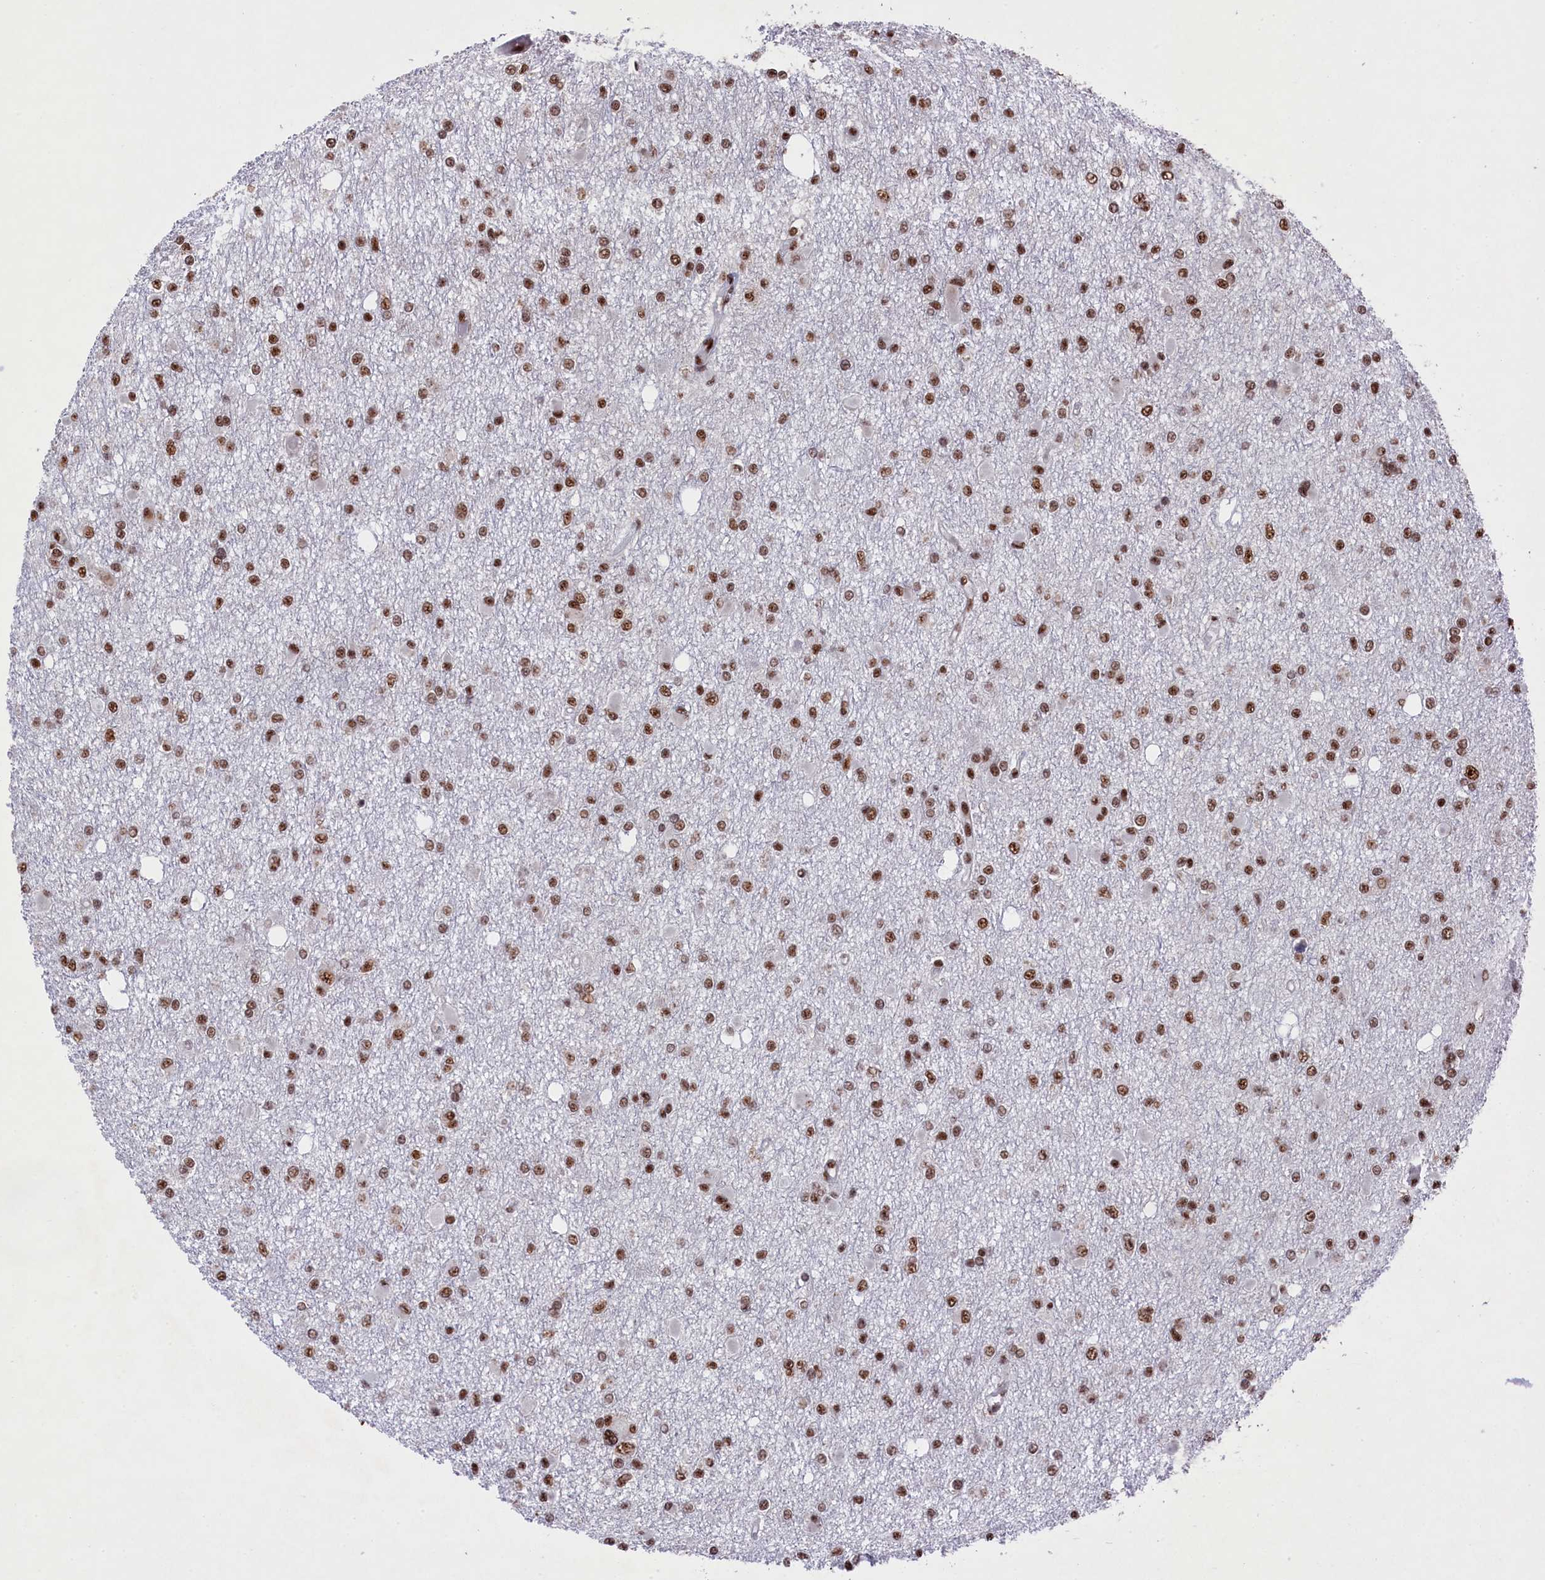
{"staining": {"intensity": "moderate", "quantity": ">75%", "location": "nuclear"}, "tissue": "glioma", "cell_type": "Tumor cells", "image_type": "cancer", "snomed": [{"axis": "morphology", "description": "Glioma, malignant, Low grade"}, {"axis": "topography", "description": "Brain"}], "caption": "DAB immunohistochemical staining of glioma shows moderate nuclear protein positivity in approximately >75% of tumor cells.", "gene": "PRPF31", "patient": {"sex": "female", "age": 22}}